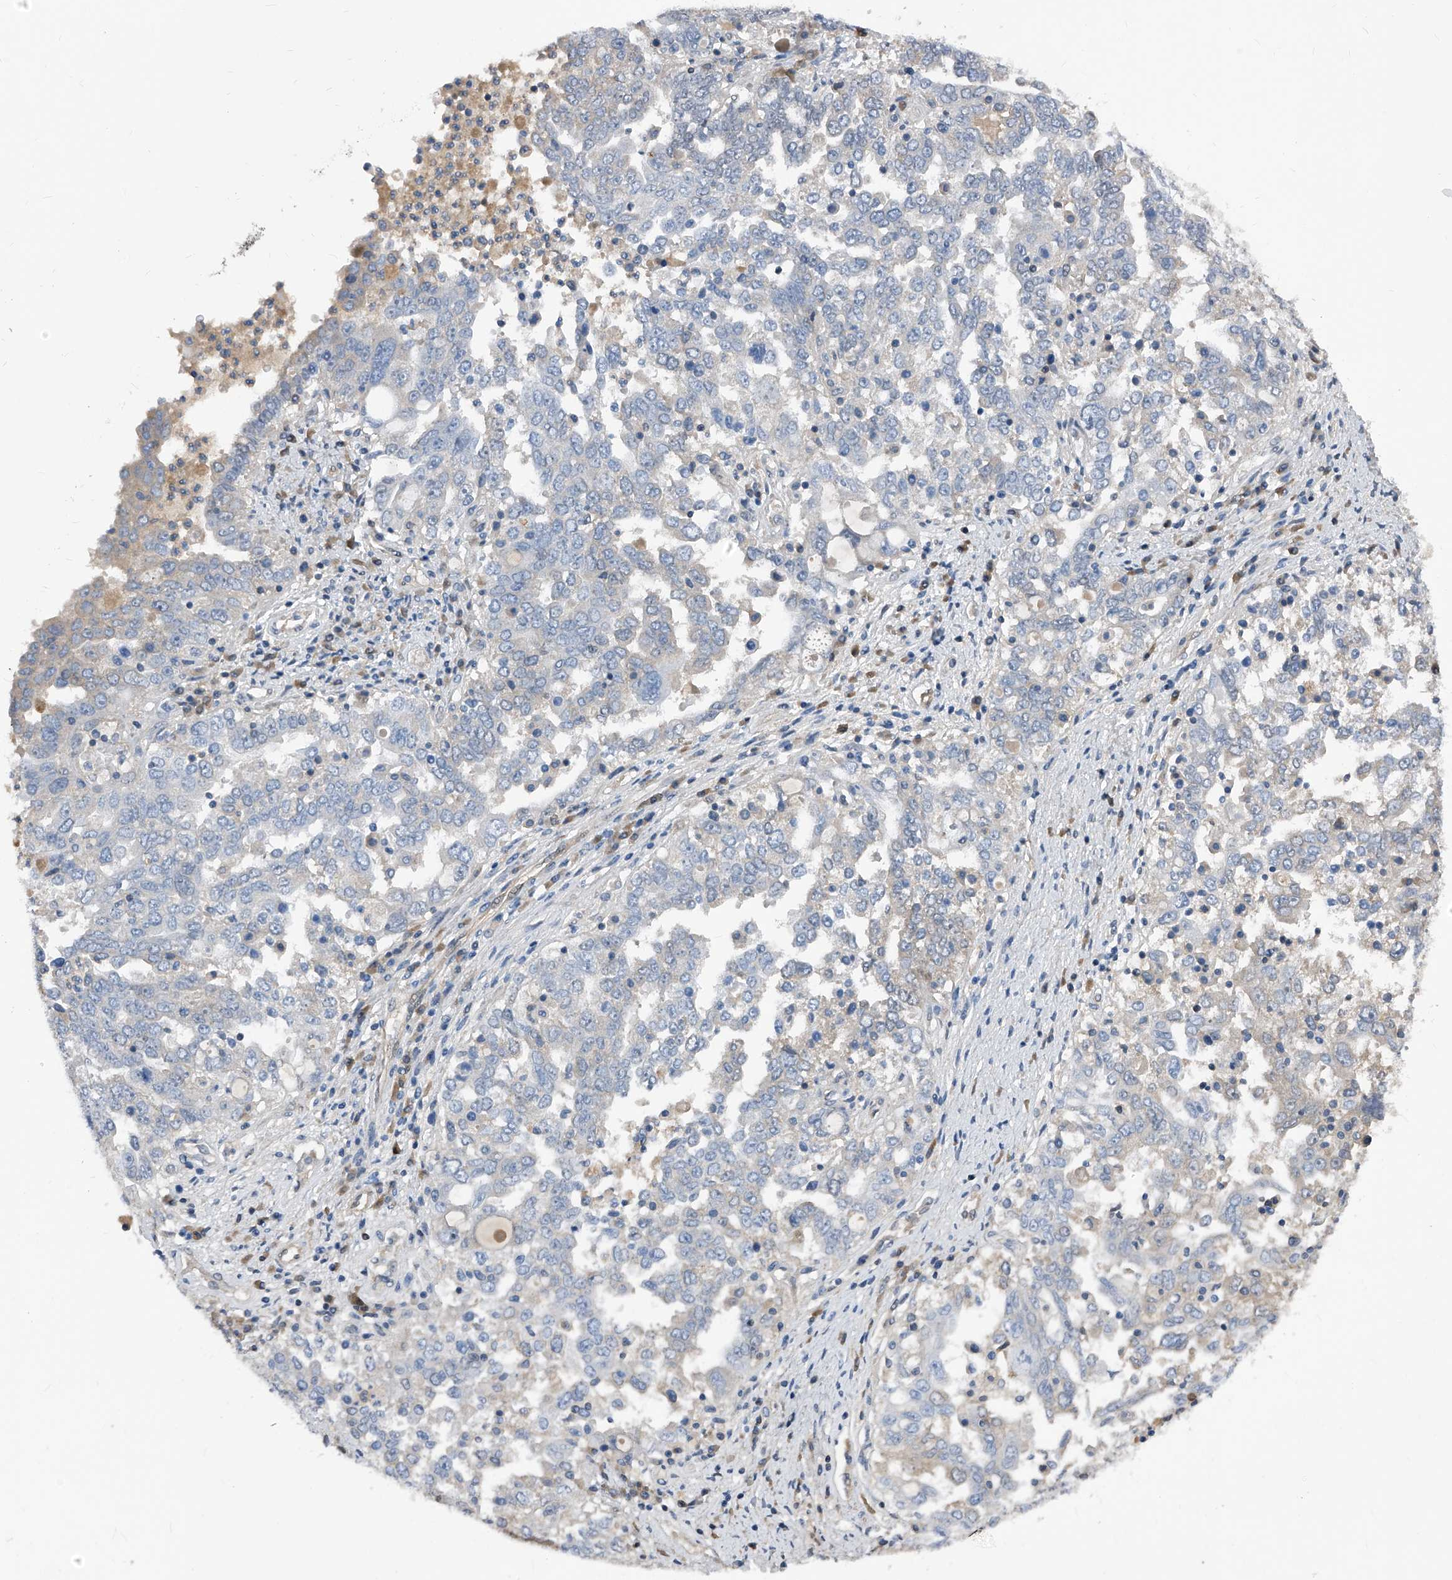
{"staining": {"intensity": "negative", "quantity": "none", "location": "none"}, "tissue": "ovarian cancer", "cell_type": "Tumor cells", "image_type": "cancer", "snomed": [{"axis": "morphology", "description": "Carcinoma, endometroid"}, {"axis": "topography", "description": "Ovary"}], "caption": "The photomicrograph demonstrates no significant staining in tumor cells of ovarian endometroid carcinoma.", "gene": "MAP2K6", "patient": {"sex": "female", "age": 62}}